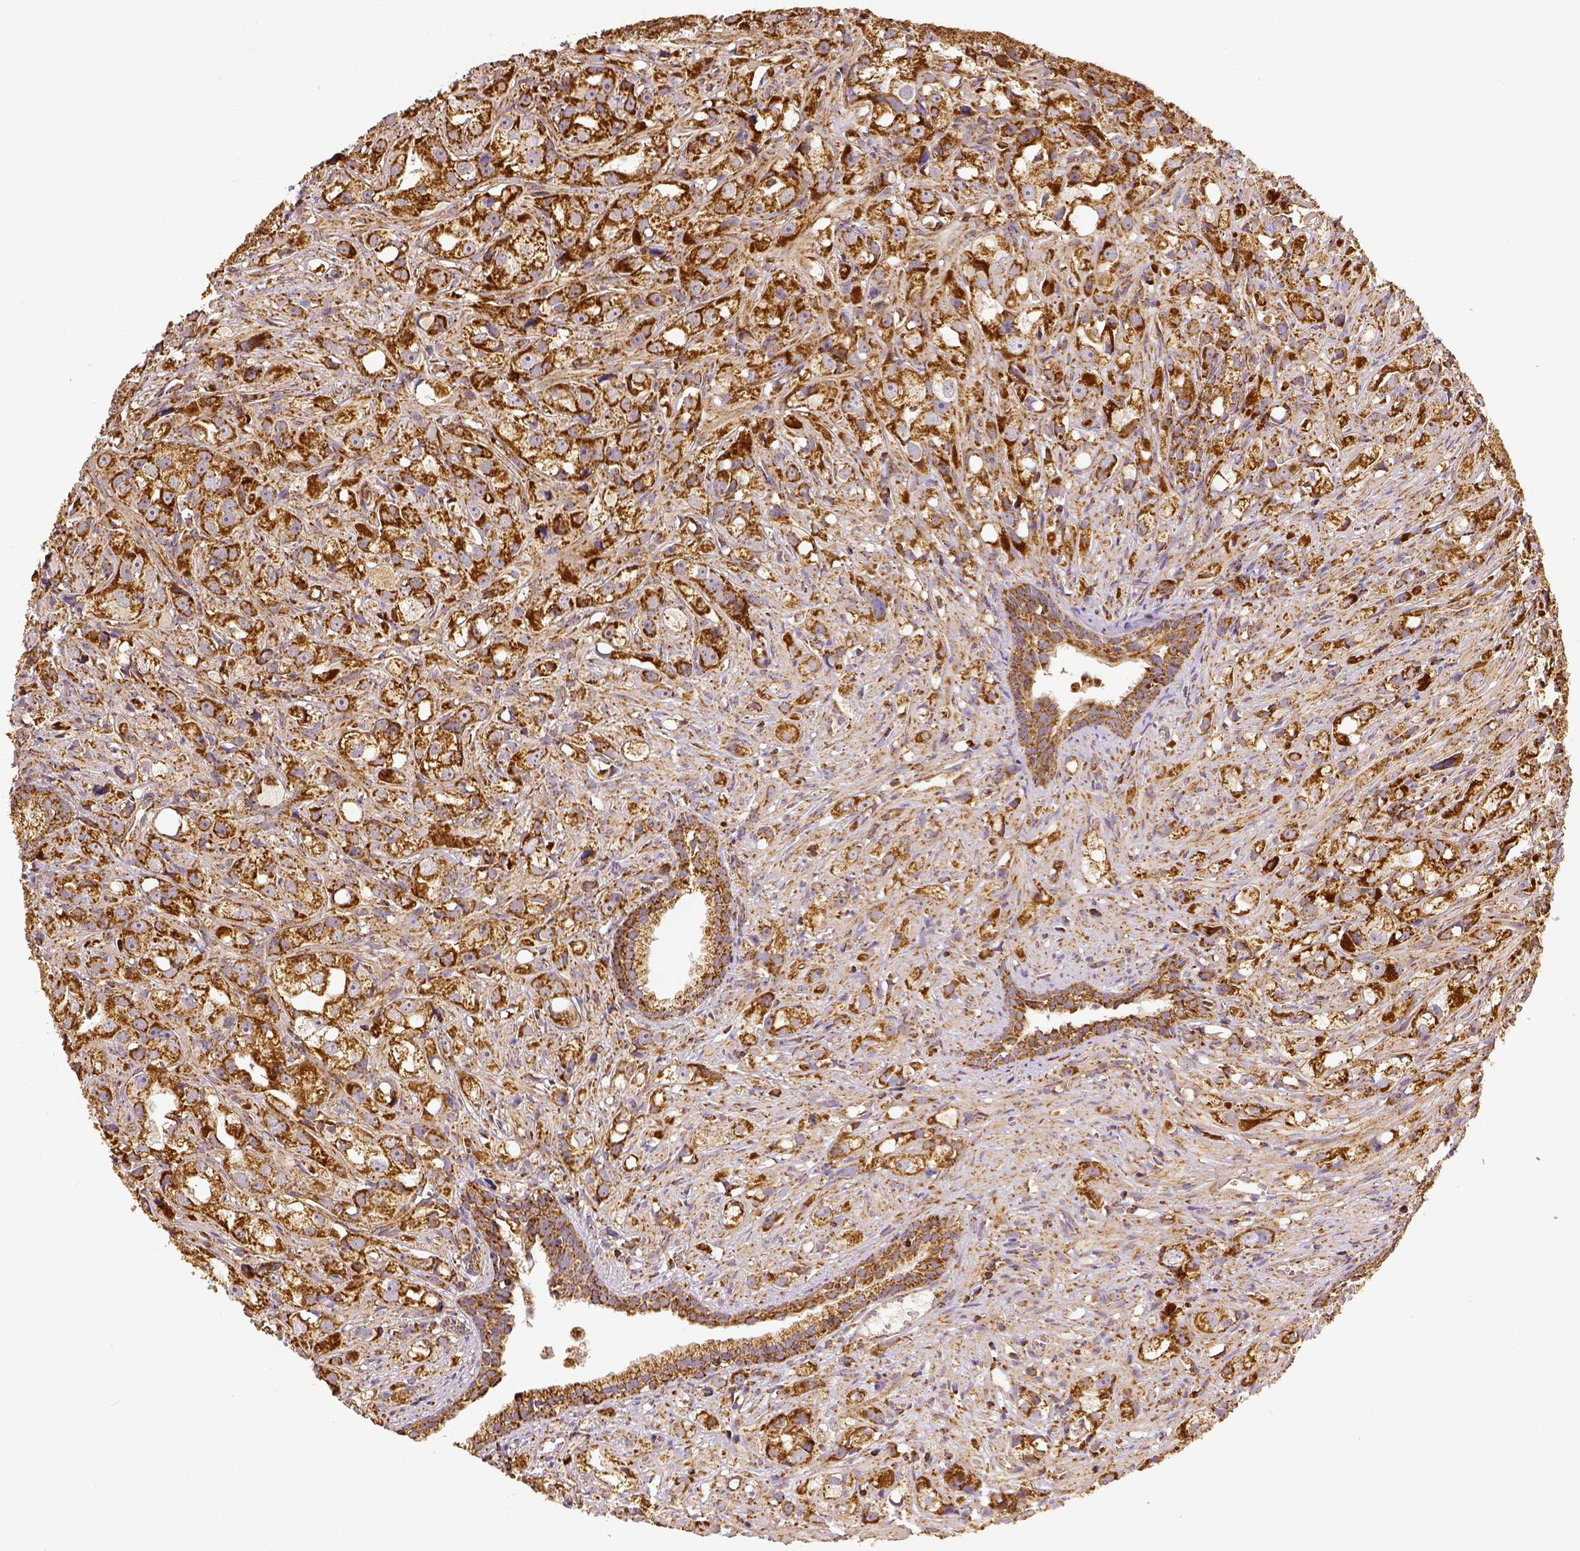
{"staining": {"intensity": "strong", "quantity": ">75%", "location": "cytoplasmic/membranous"}, "tissue": "prostate cancer", "cell_type": "Tumor cells", "image_type": "cancer", "snomed": [{"axis": "morphology", "description": "Adenocarcinoma, High grade"}, {"axis": "topography", "description": "Prostate"}], "caption": "Tumor cells show high levels of strong cytoplasmic/membranous expression in approximately >75% of cells in human prostate cancer (adenocarcinoma (high-grade)).", "gene": "SDHB", "patient": {"sex": "male", "age": 75}}